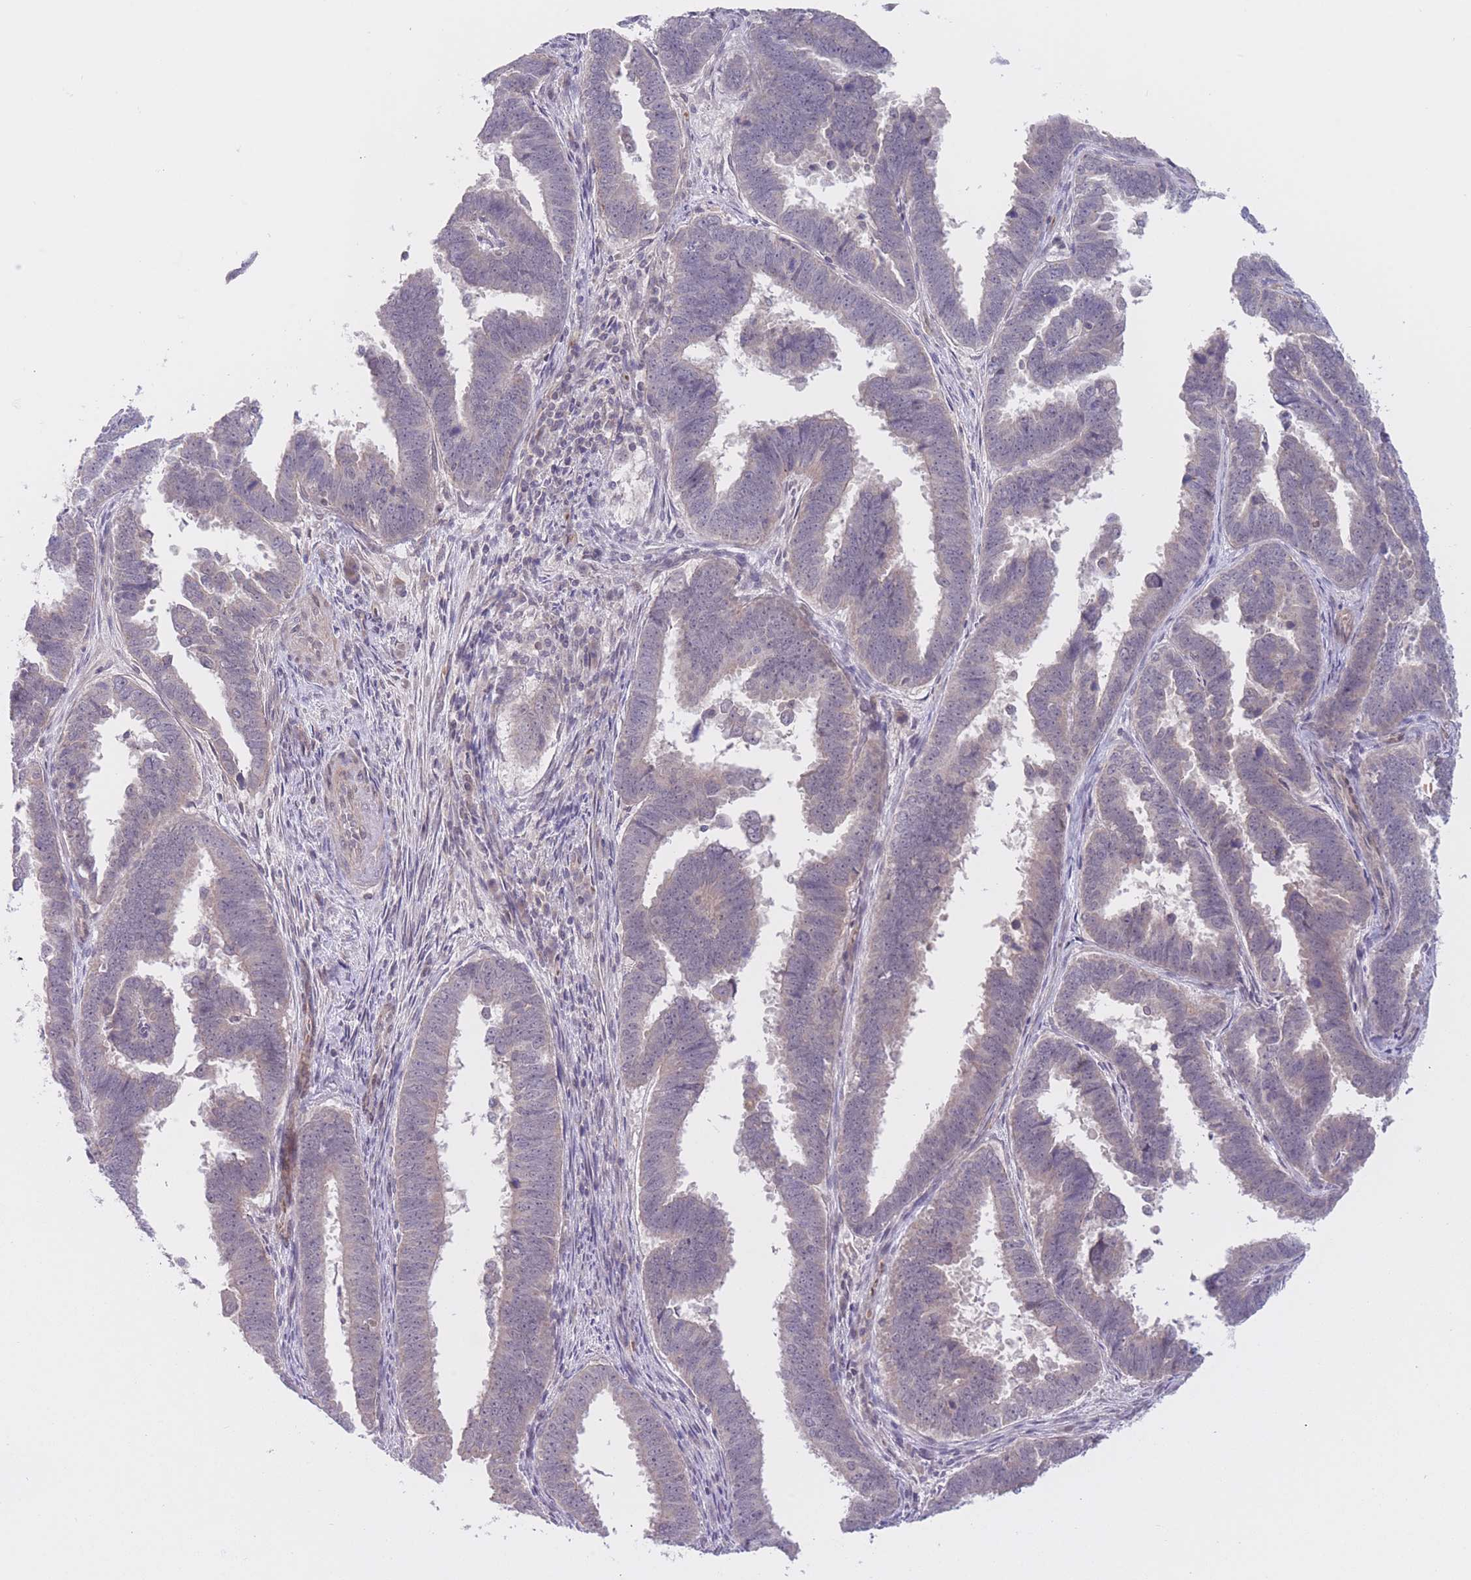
{"staining": {"intensity": "negative", "quantity": "none", "location": "none"}, "tissue": "endometrial cancer", "cell_type": "Tumor cells", "image_type": "cancer", "snomed": [{"axis": "morphology", "description": "Adenocarcinoma, NOS"}, {"axis": "topography", "description": "Endometrium"}], "caption": "High power microscopy image of an IHC micrograph of endometrial cancer, revealing no significant positivity in tumor cells.", "gene": "FUT5", "patient": {"sex": "female", "age": 75}}